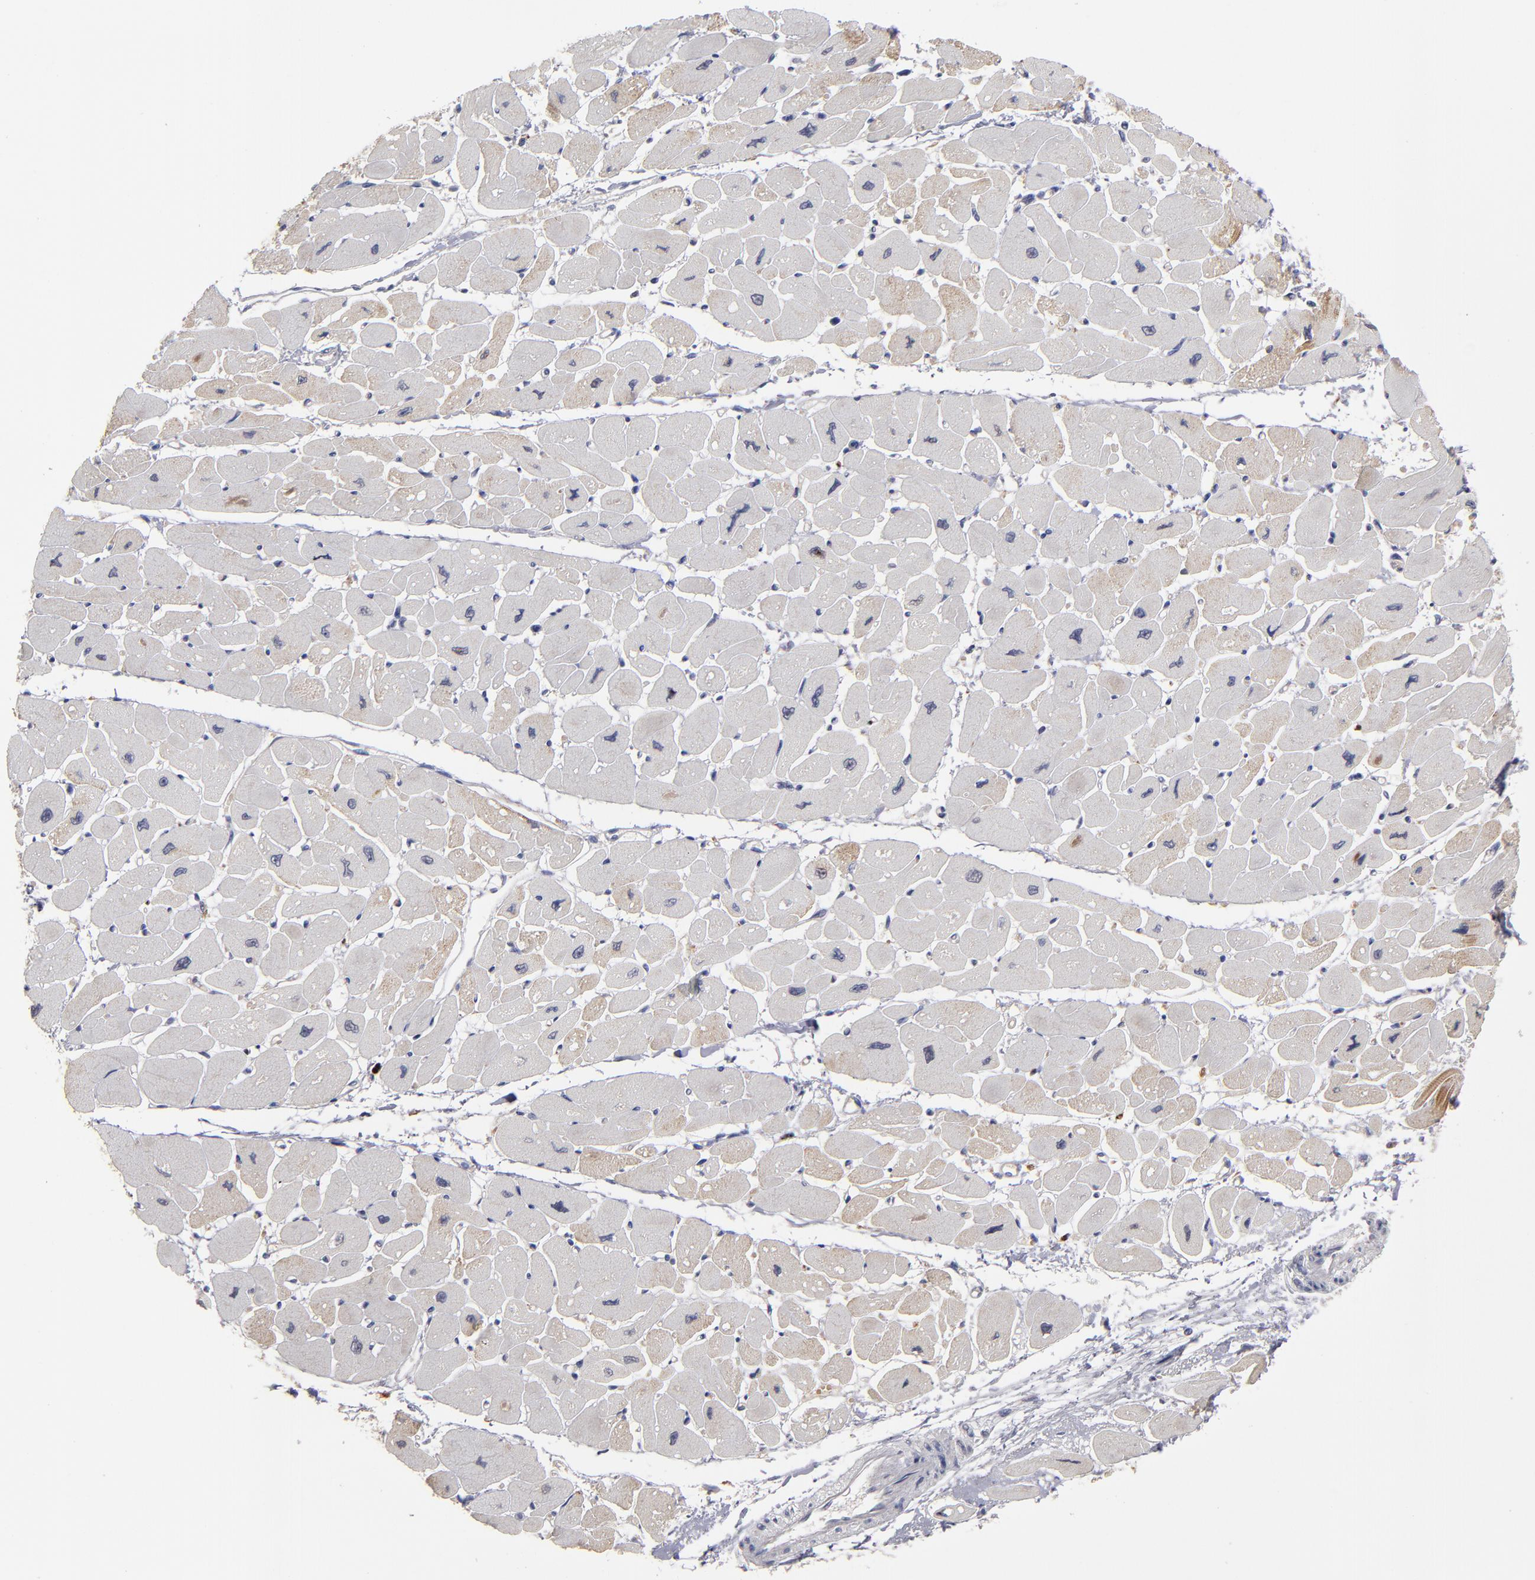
{"staining": {"intensity": "moderate", "quantity": "25%-75%", "location": "cytoplasmic/membranous"}, "tissue": "heart muscle", "cell_type": "Cardiomyocytes", "image_type": "normal", "snomed": [{"axis": "morphology", "description": "Normal tissue, NOS"}, {"axis": "topography", "description": "Heart"}], "caption": "Immunohistochemistry (DAB) staining of benign human heart muscle reveals moderate cytoplasmic/membranous protein staining in approximately 25%-75% of cardiomyocytes. (Brightfield microscopy of DAB IHC at high magnification).", "gene": "EXD2", "patient": {"sex": "female", "age": 54}}